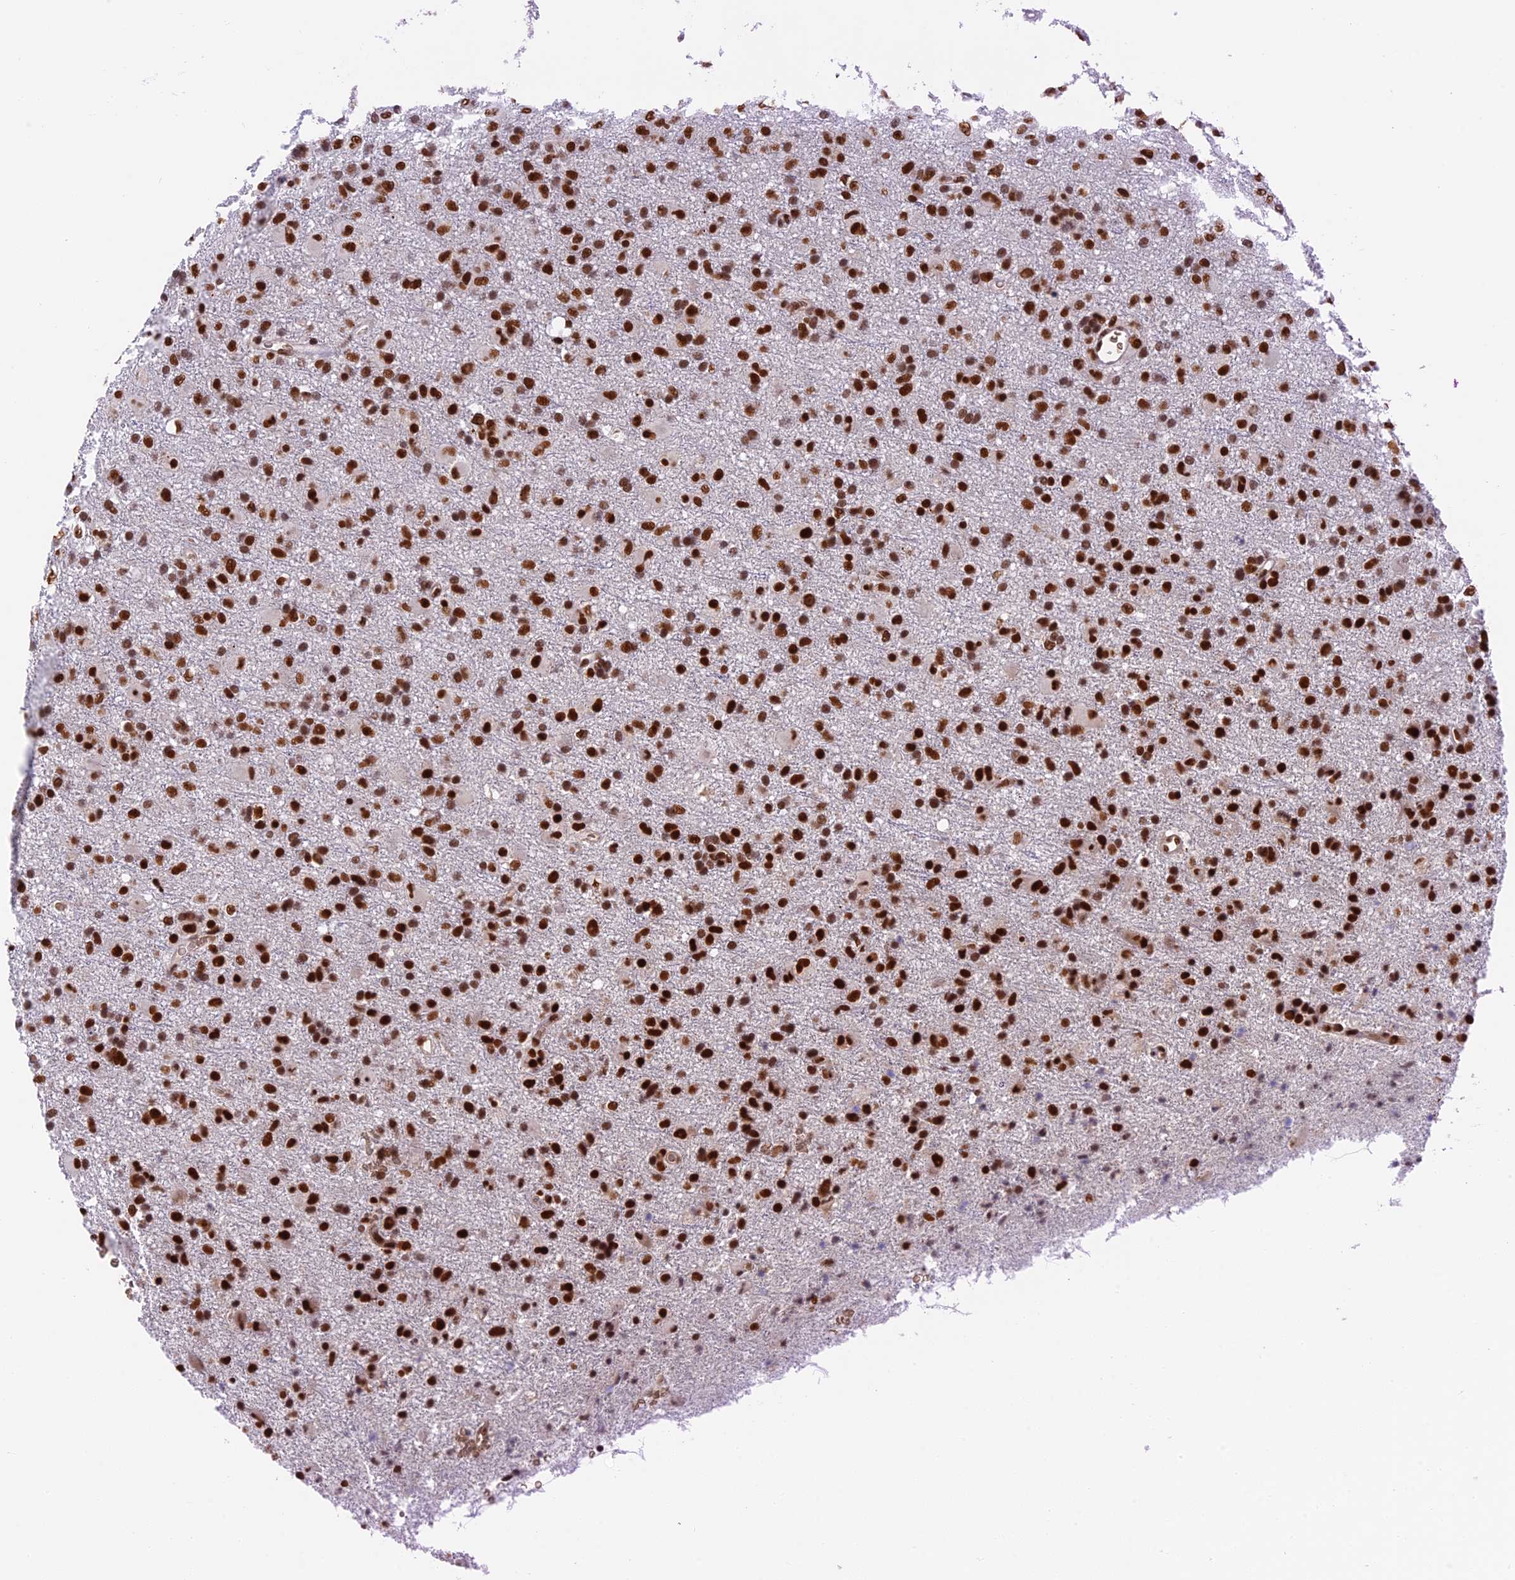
{"staining": {"intensity": "strong", "quantity": ">75%", "location": "nuclear"}, "tissue": "glioma", "cell_type": "Tumor cells", "image_type": "cancer", "snomed": [{"axis": "morphology", "description": "Glioma, malignant, Low grade"}, {"axis": "topography", "description": "Brain"}], "caption": "A photomicrograph showing strong nuclear expression in about >75% of tumor cells in glioma, as visualized by brown immunohistochemical staining.", "gene": "EEF1AKMT3", "patient": {"sex": "male", "age": 65}}